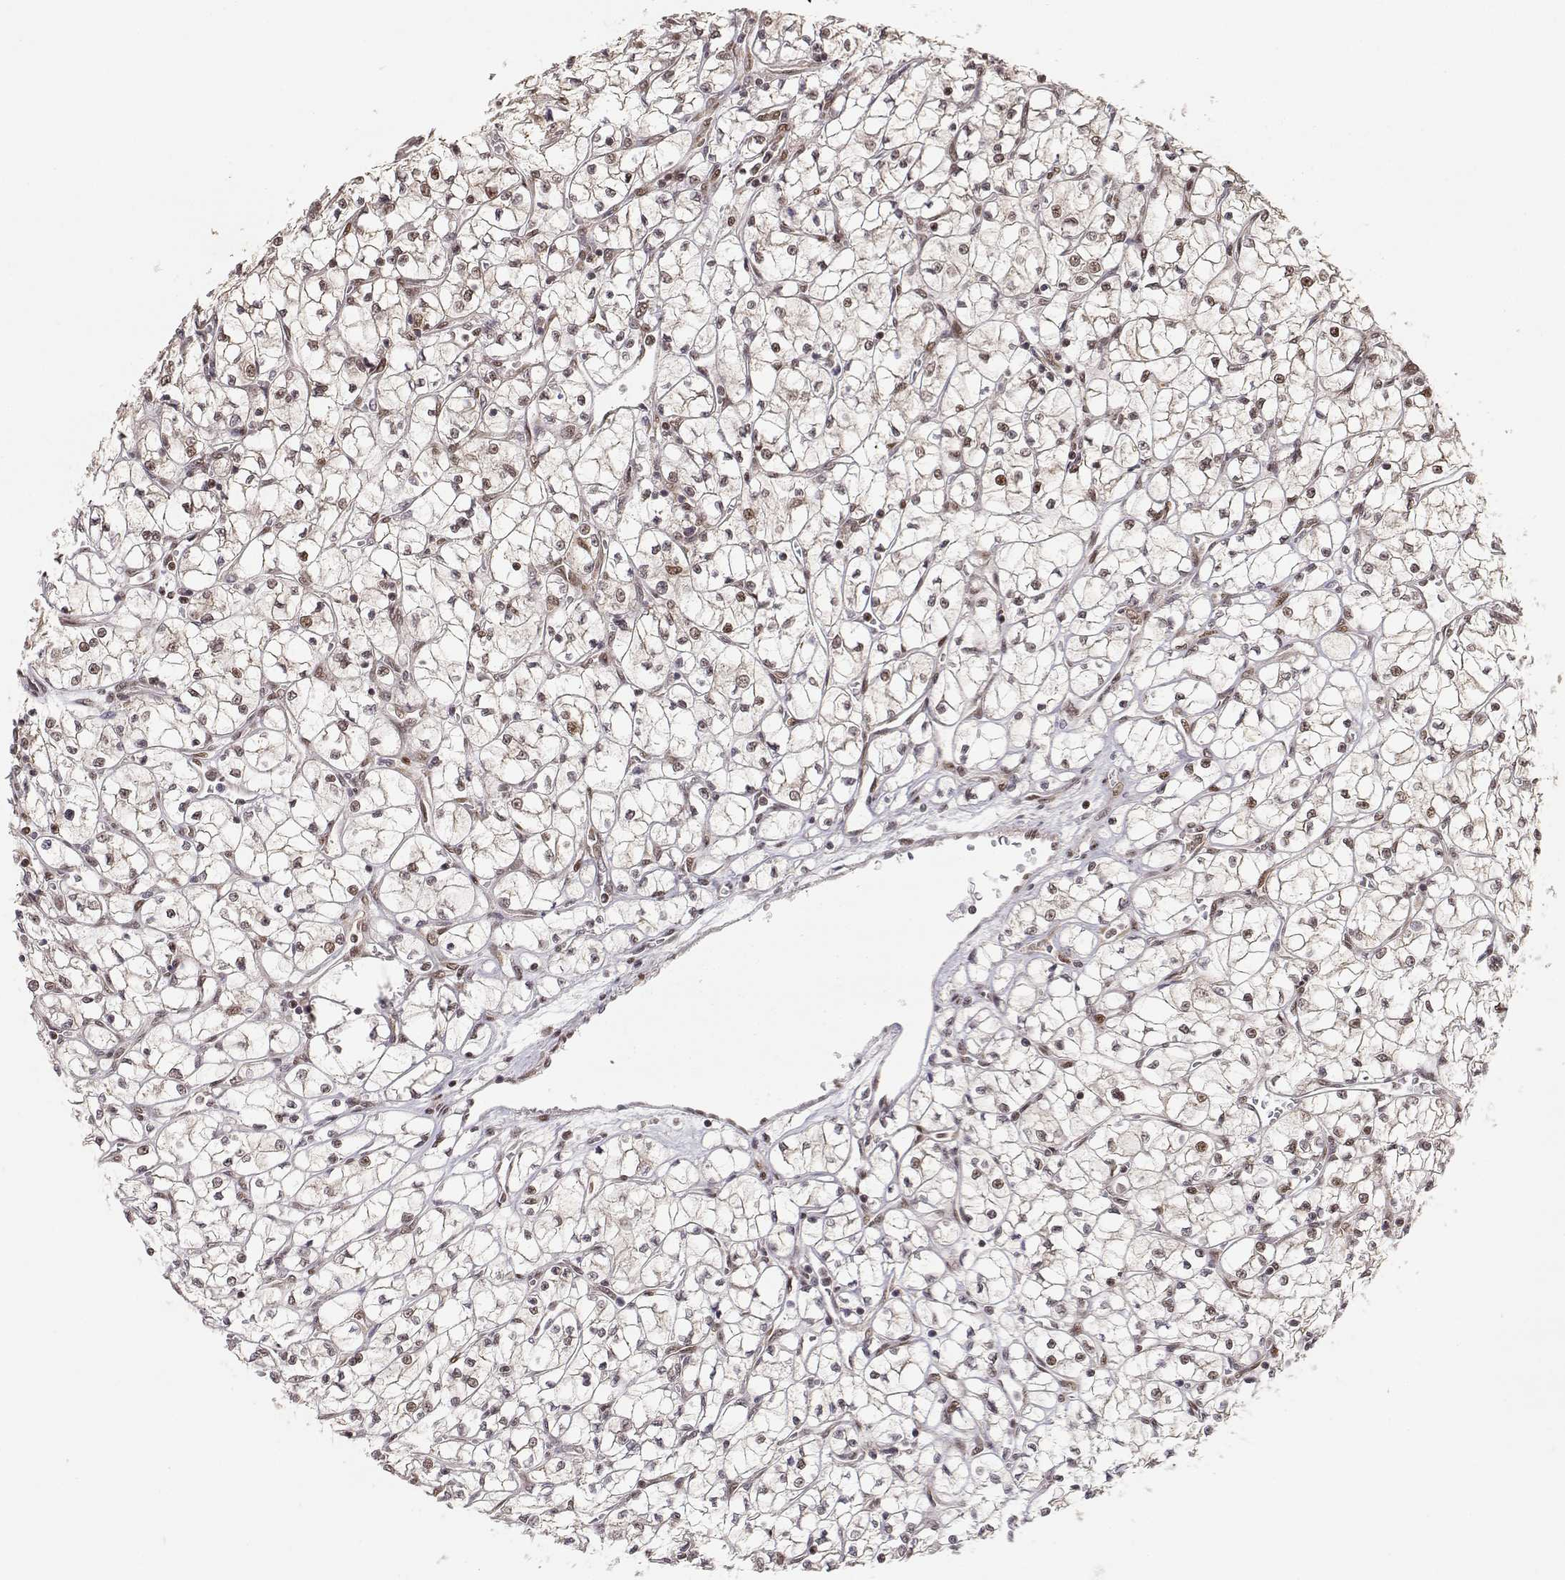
{"staining": {"intensity": "moderate", "quantity": "<25%", "location": "nuclear"}, "tissue": "renal cancer", "cell_type": "Tumor cells", "image_type": "cancer", "snomed": [{"axis": "morphology", "description": "Adenocarcinoma, NOS"}, {"axis": "topography", "description": "Kidney"}], "caption": "Renal adenocarcinoma tissue shows moderate nuclear staining in about <25% of tumor cells", "gene": "BRCA1", "patient": {"sex": "female", "age": 64}}